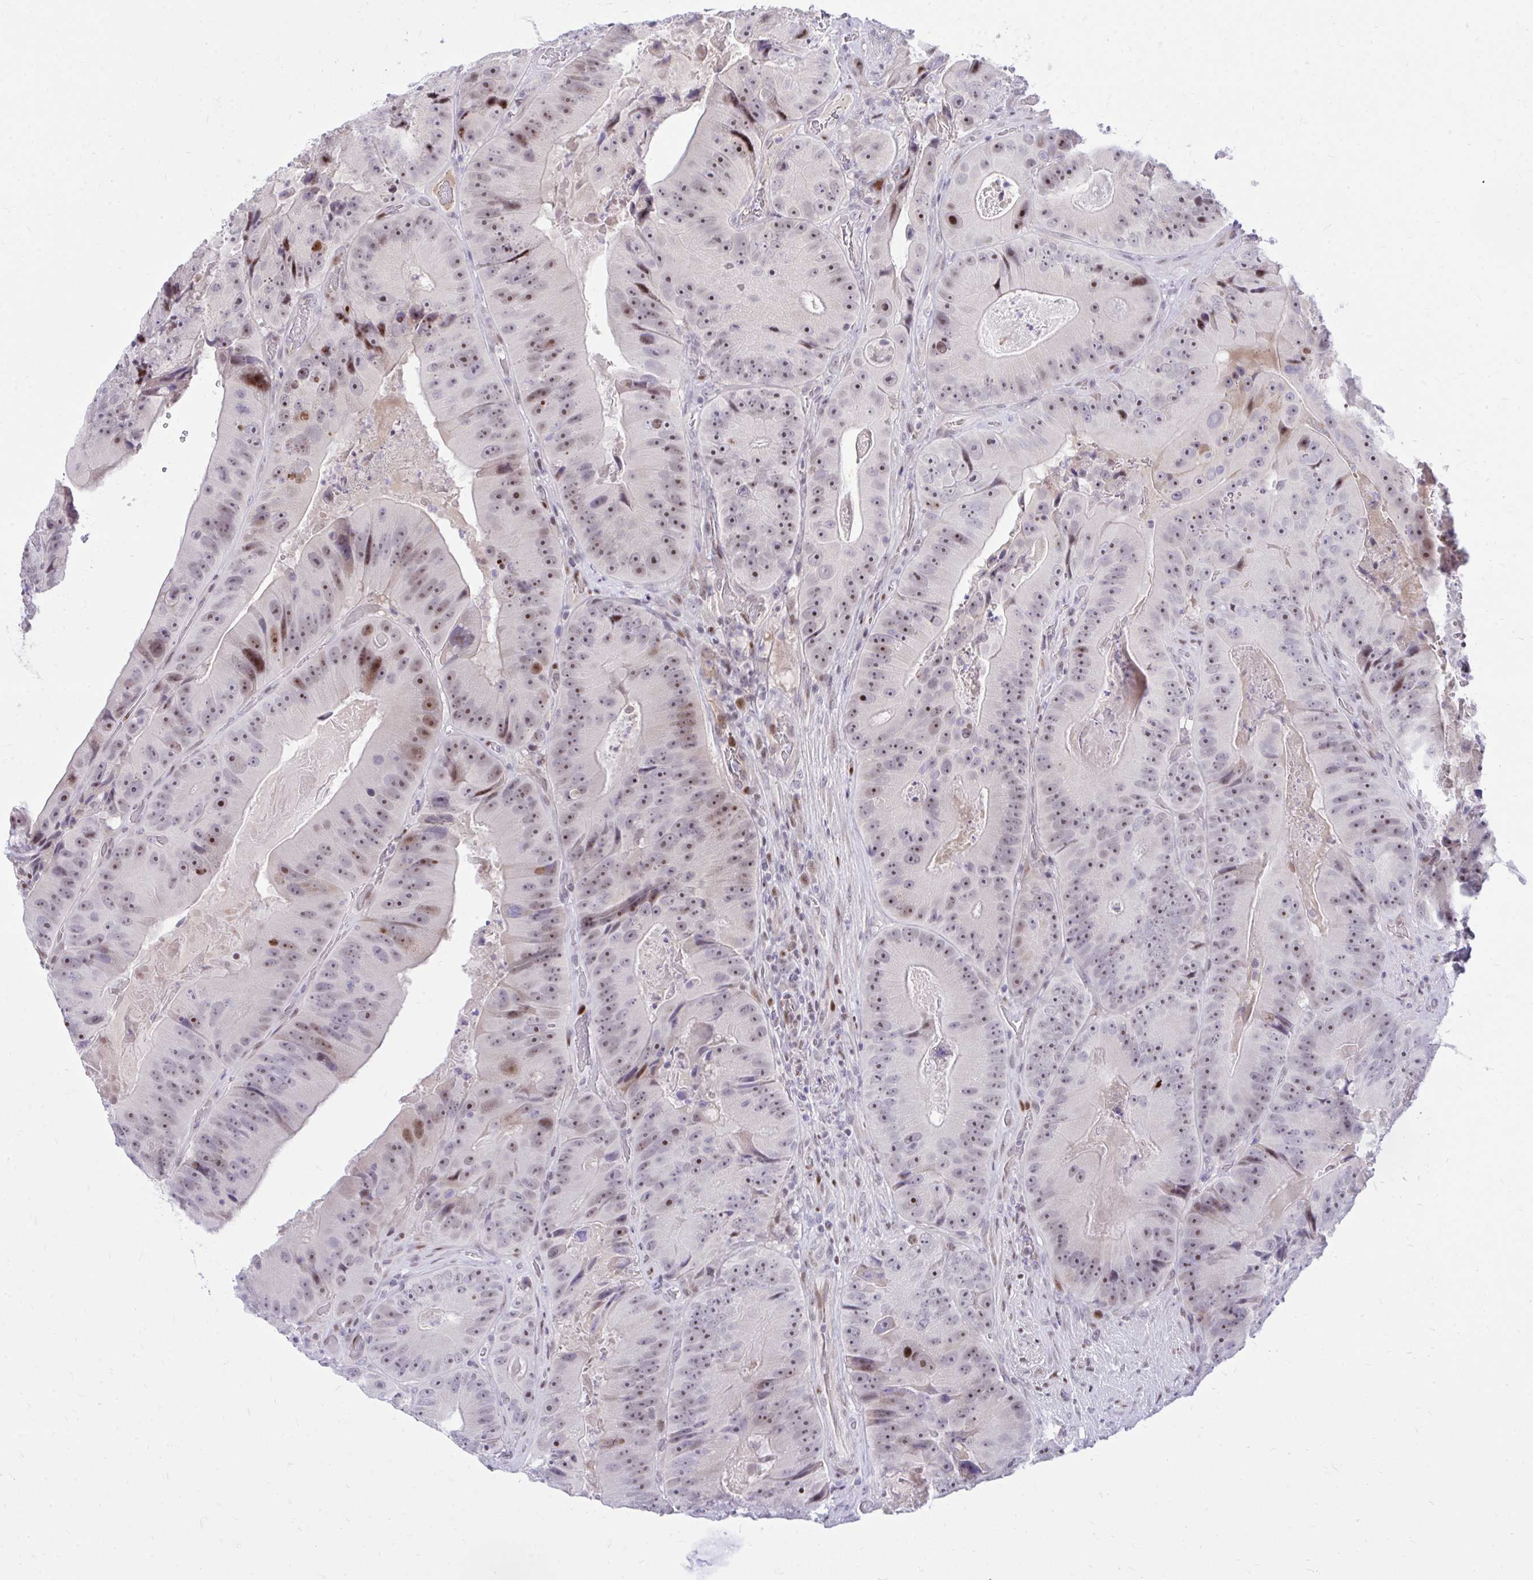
{"staining": {"intensity": "moderate", "quantity": "25%-75%", "location": "nuclear"}, "tissue": "colorectal cancer", "cell_type": "Tumor cells", "image_type": "cancer", "snomed": [{"axis": "morphology", "description": "Adenocarcinoma, NOS"}, {"axis": "topography", "description": "Colon"}], "caption": "An immunohistochemistry photomicrograph of tumor tissue is shown. Protein staining in brown shows moderate nuclear positivity in colorectal adenocarcinoma within tumor cells.", "gene": "C14orf39", "patient": {"sex": "female", "age": 86}}